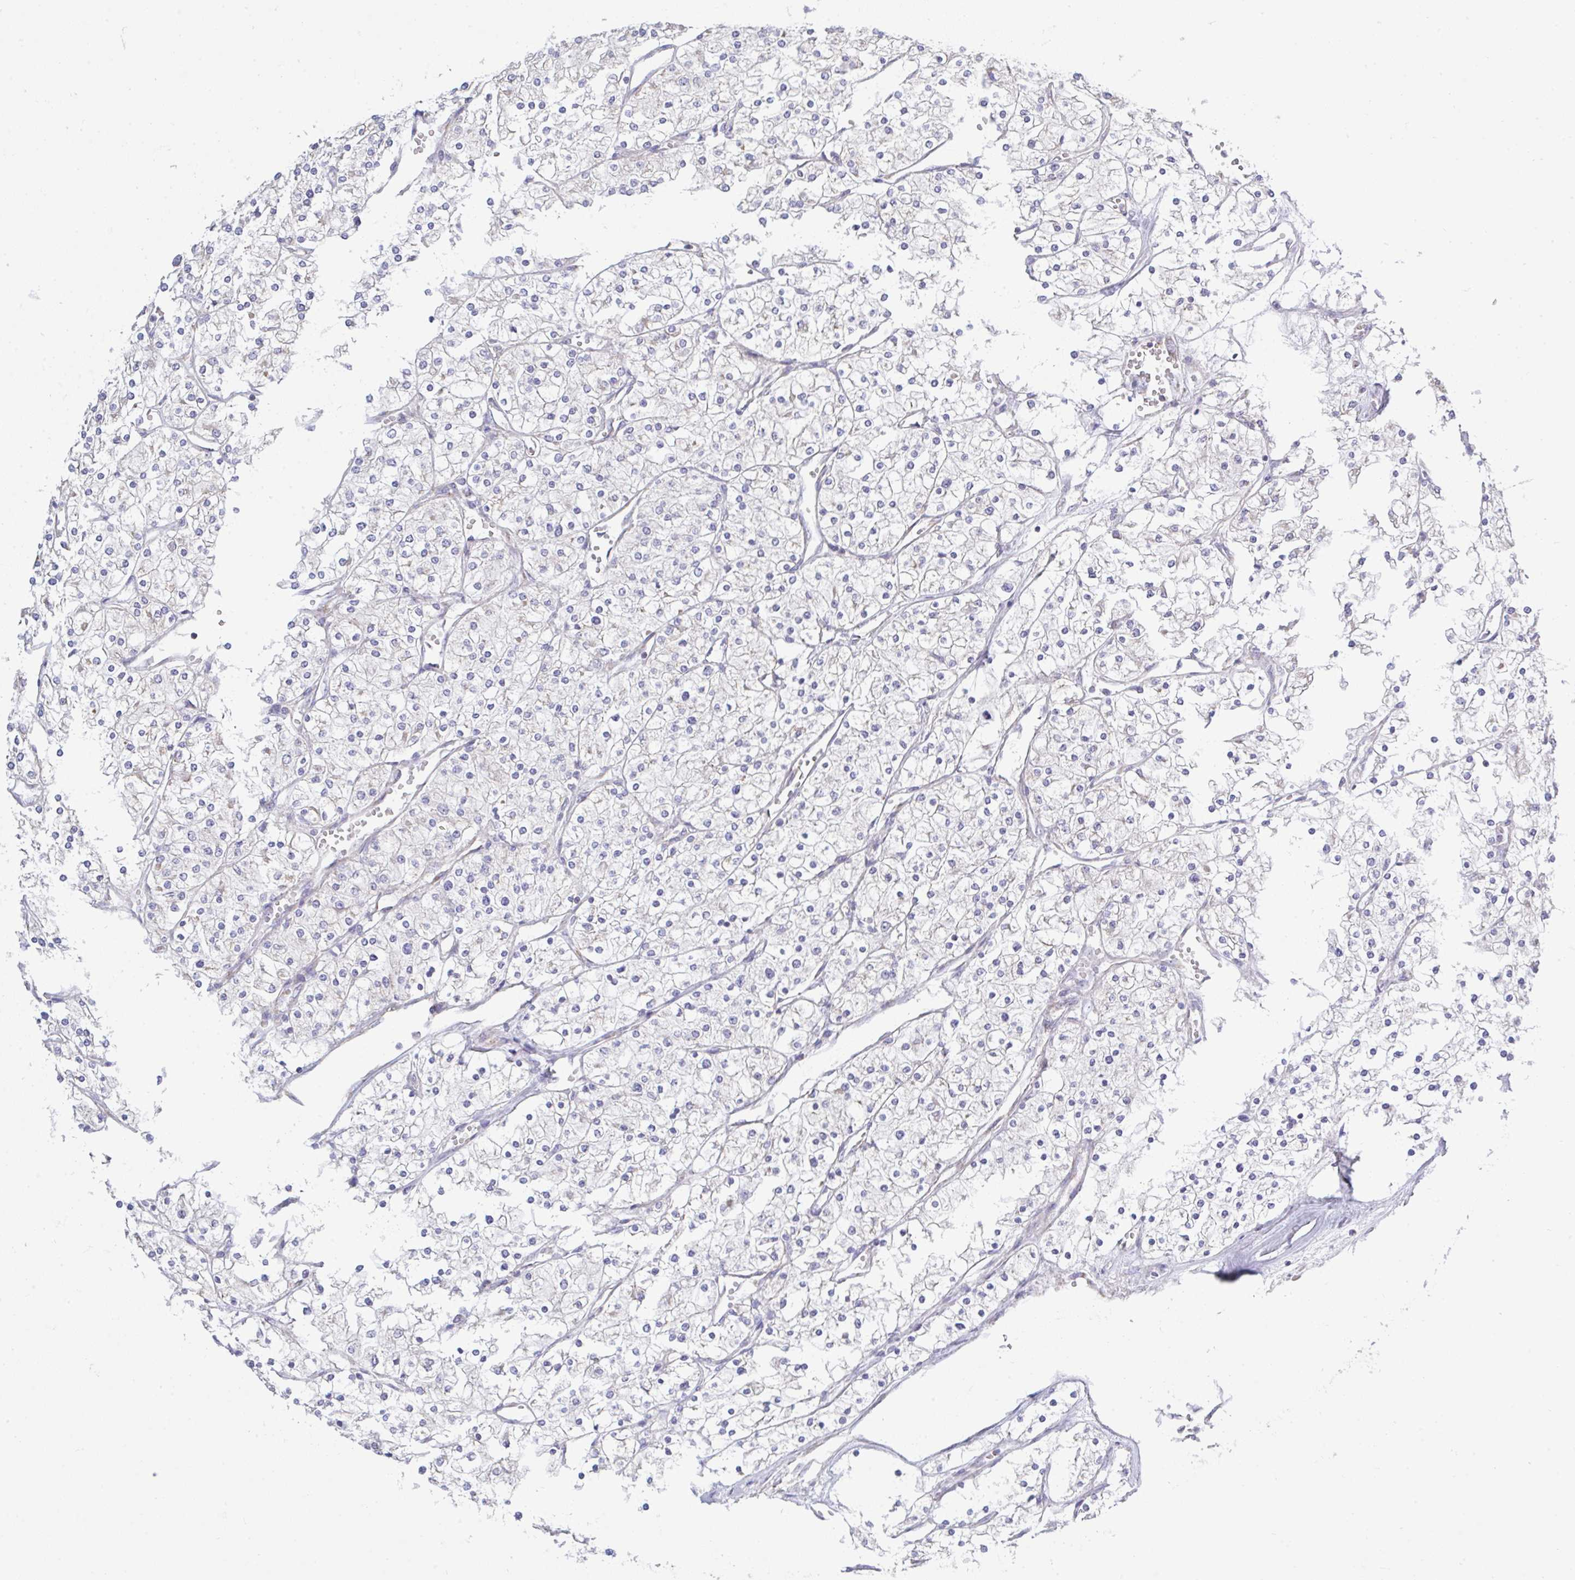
{"staining": {"intensity": "negative", "quantity": "none", "location": "none"}, "tissue": "renal cancer", "cell_type": "Tumor cells", "image_type": "cancer", "snomed": [{"axis": "morphology", "description": "Adenocarcinoma, NOS"}, {"axis": "topography", "description": "Kidney"}], "caption": "DAB (3,3'-diaminobenzidine) immunohistochemical staining of human renal cancer shows no significant expression in tumor cells. (Immunohistochemistry, brightfield microscopy, high magnification).", "gene": "NDUFA7", "patient": {"sex": "male", "age": 80}}